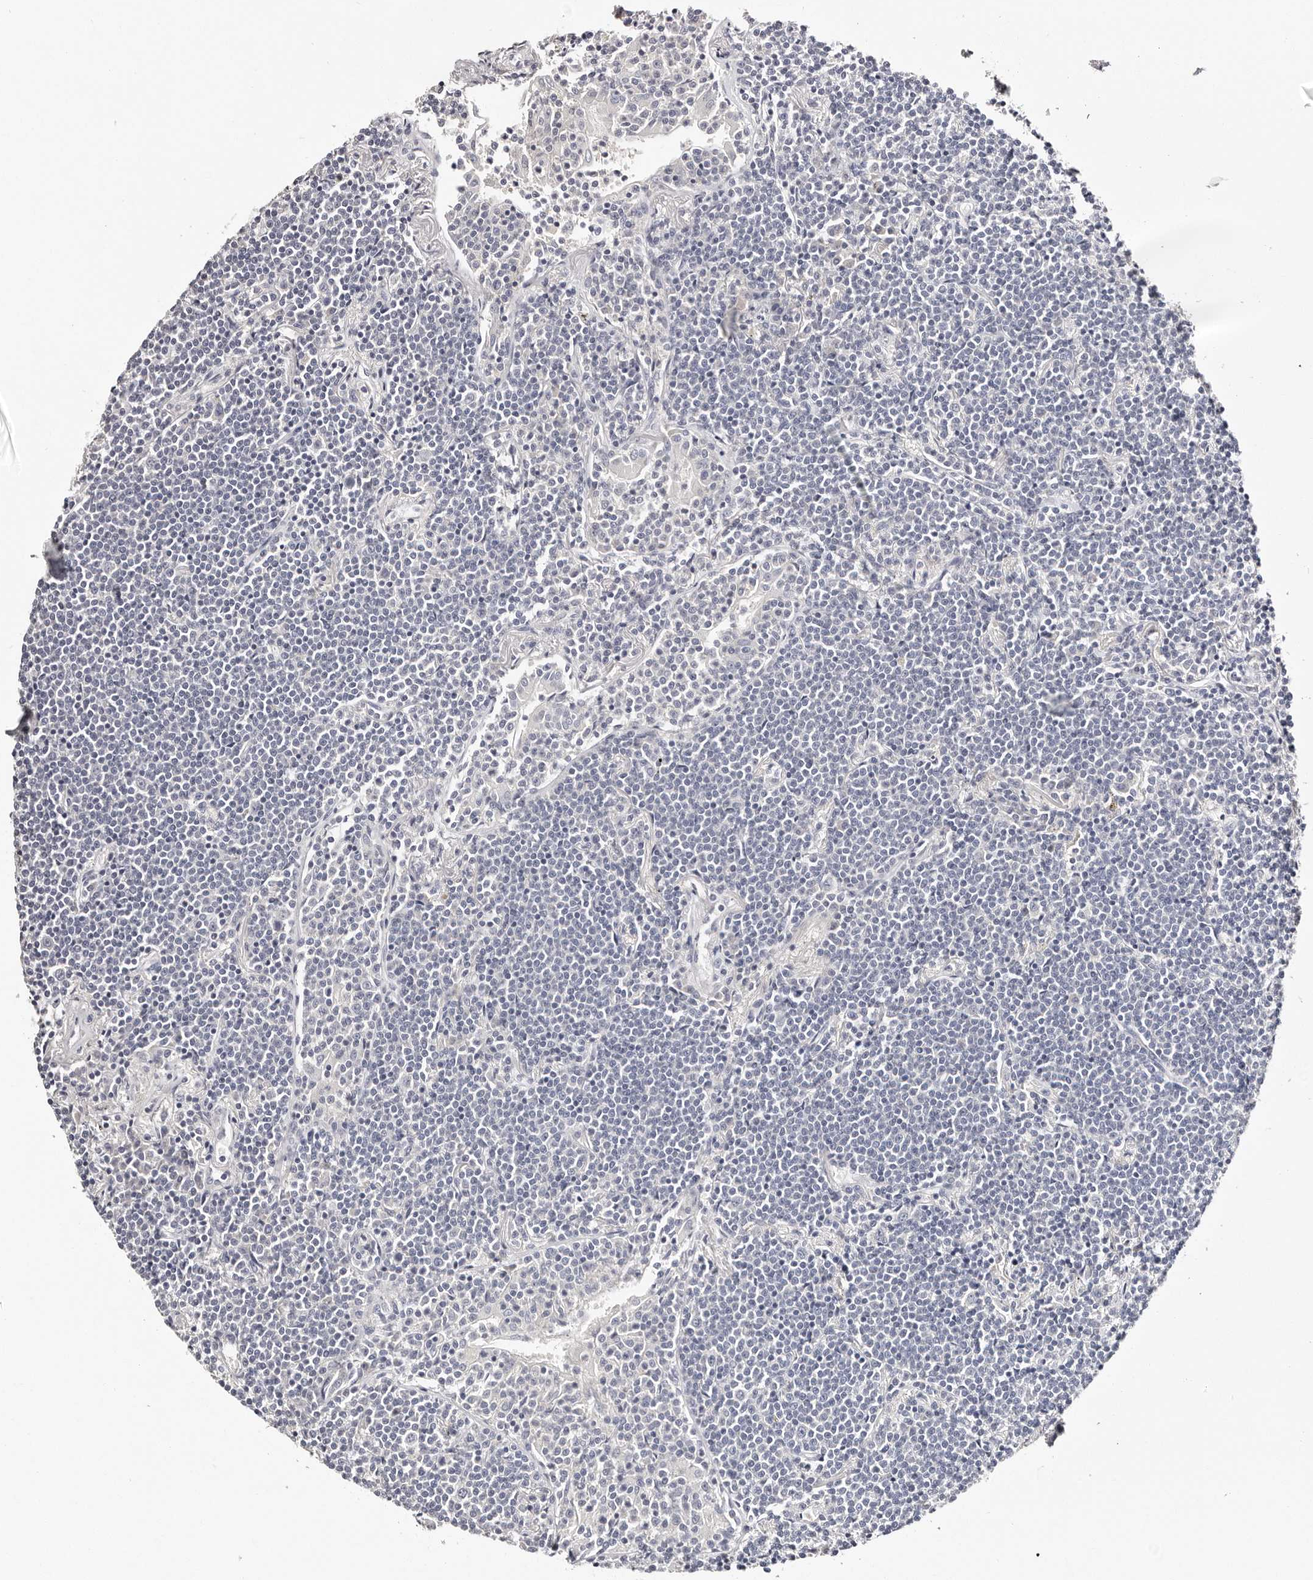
{"staining": {"intensity": "negative", "quantity": "none", "location": "none"}, "tissue": "lymphoma", "cell_type": "Tumor cells", "image_type": "cancer", "snomed": [{"axis": "morphology", "description": "Malignant lymphoma, non-Hodgkin's type, Low grade"}, {"axis": "topography", "description": "Lung"}], "caption": "Protein analysis of malignant lymphoma, non-Hodgkin's type (low-grade) exhibits no significant staining in tumor cells.", "gene": "ROM1", "patient": {"sex": "female", "age": 71}}